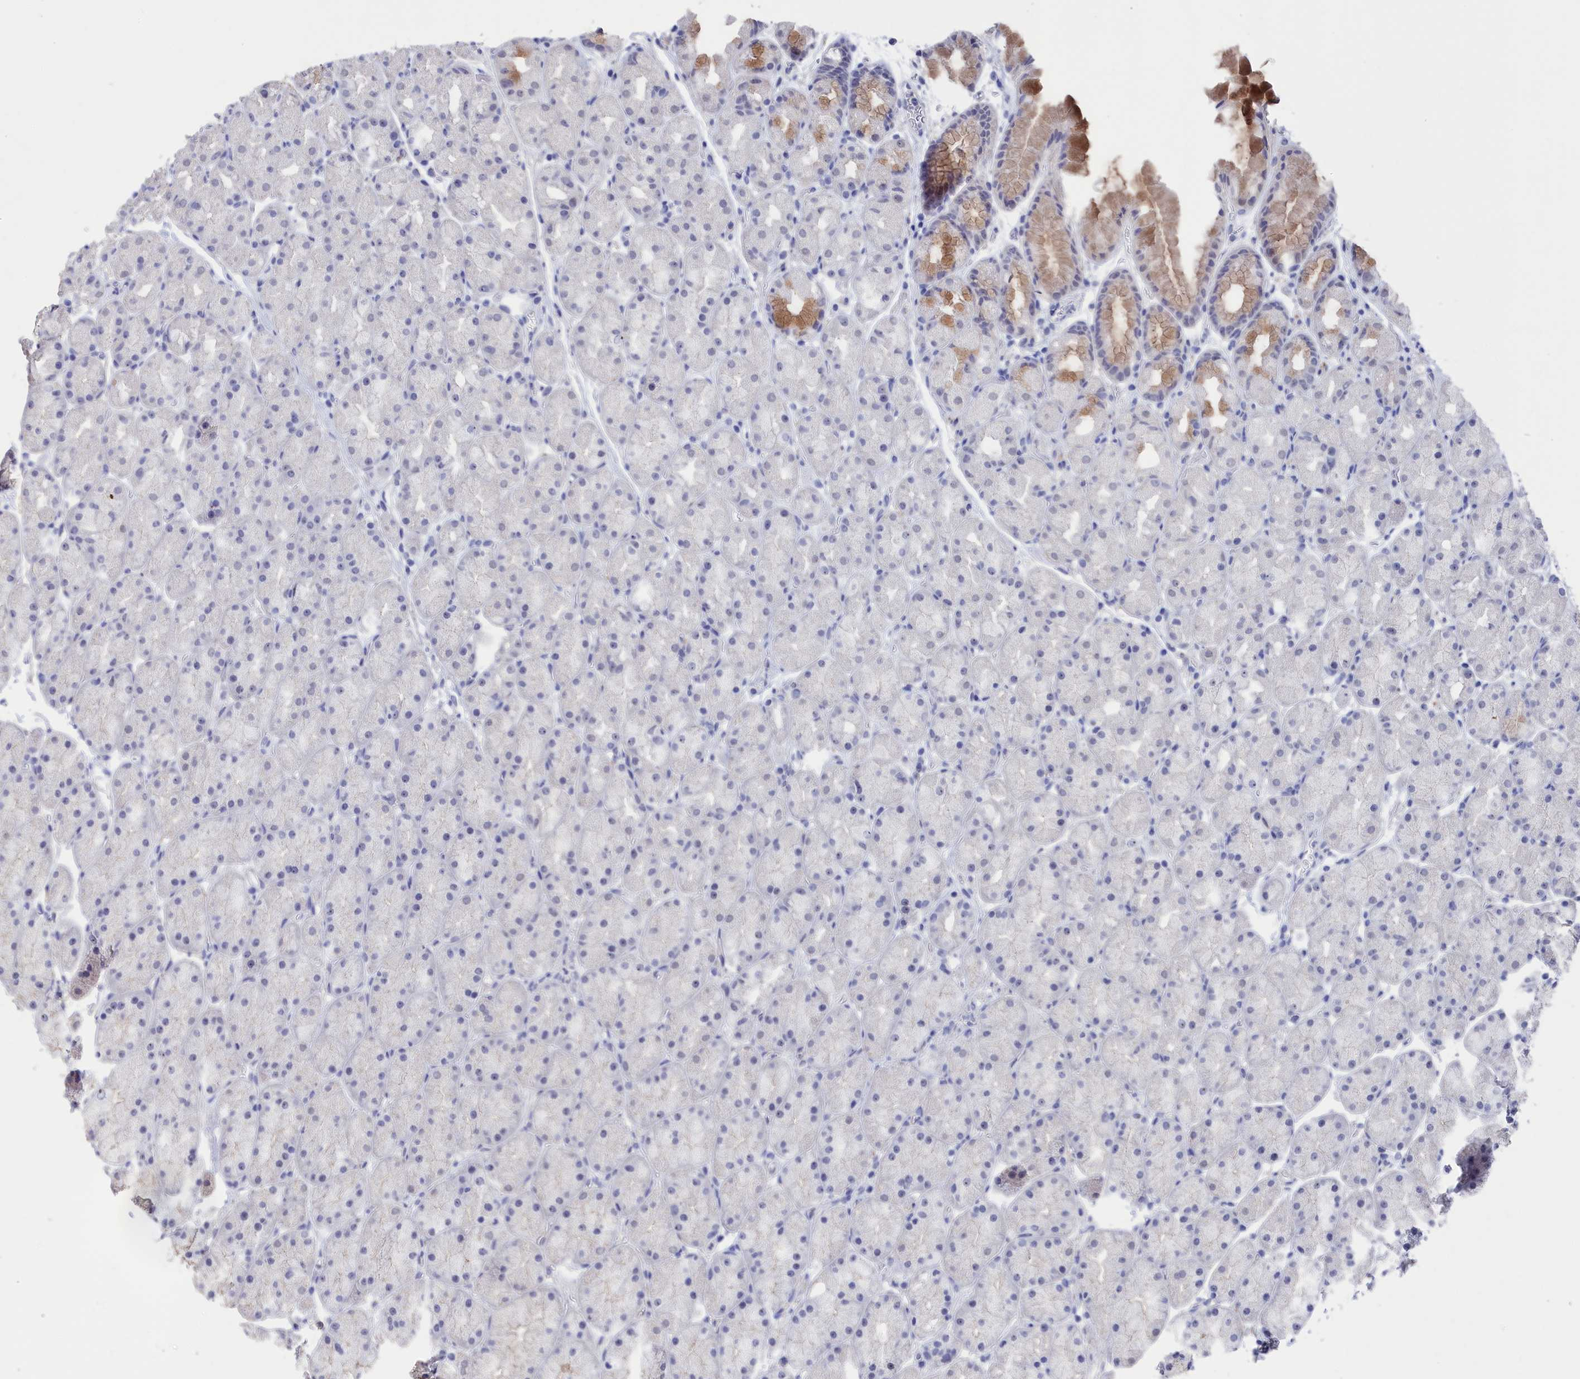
{"staining": {"intensity": "moderate", "quantity": "<25%", "location": "cytoplasmic/membranous"}, "tissue": "stomach", "cell_type": "Glandular cells", "image_type": "normal", "snomed": [{"axis": "morphology", "description": "Normal tissue, NOS"}, {"axis": "topography", "description": "Stomach, upper"}, {"axis": "topography", "description": "Stomach"}], "caption": "A brown stain shows moderate cytoplasmic/membranous expression of a protein in glandular cells of unremarkable stomach.", "gene": "SEMG2", "patient": {"sex": "male", "age": 47}}